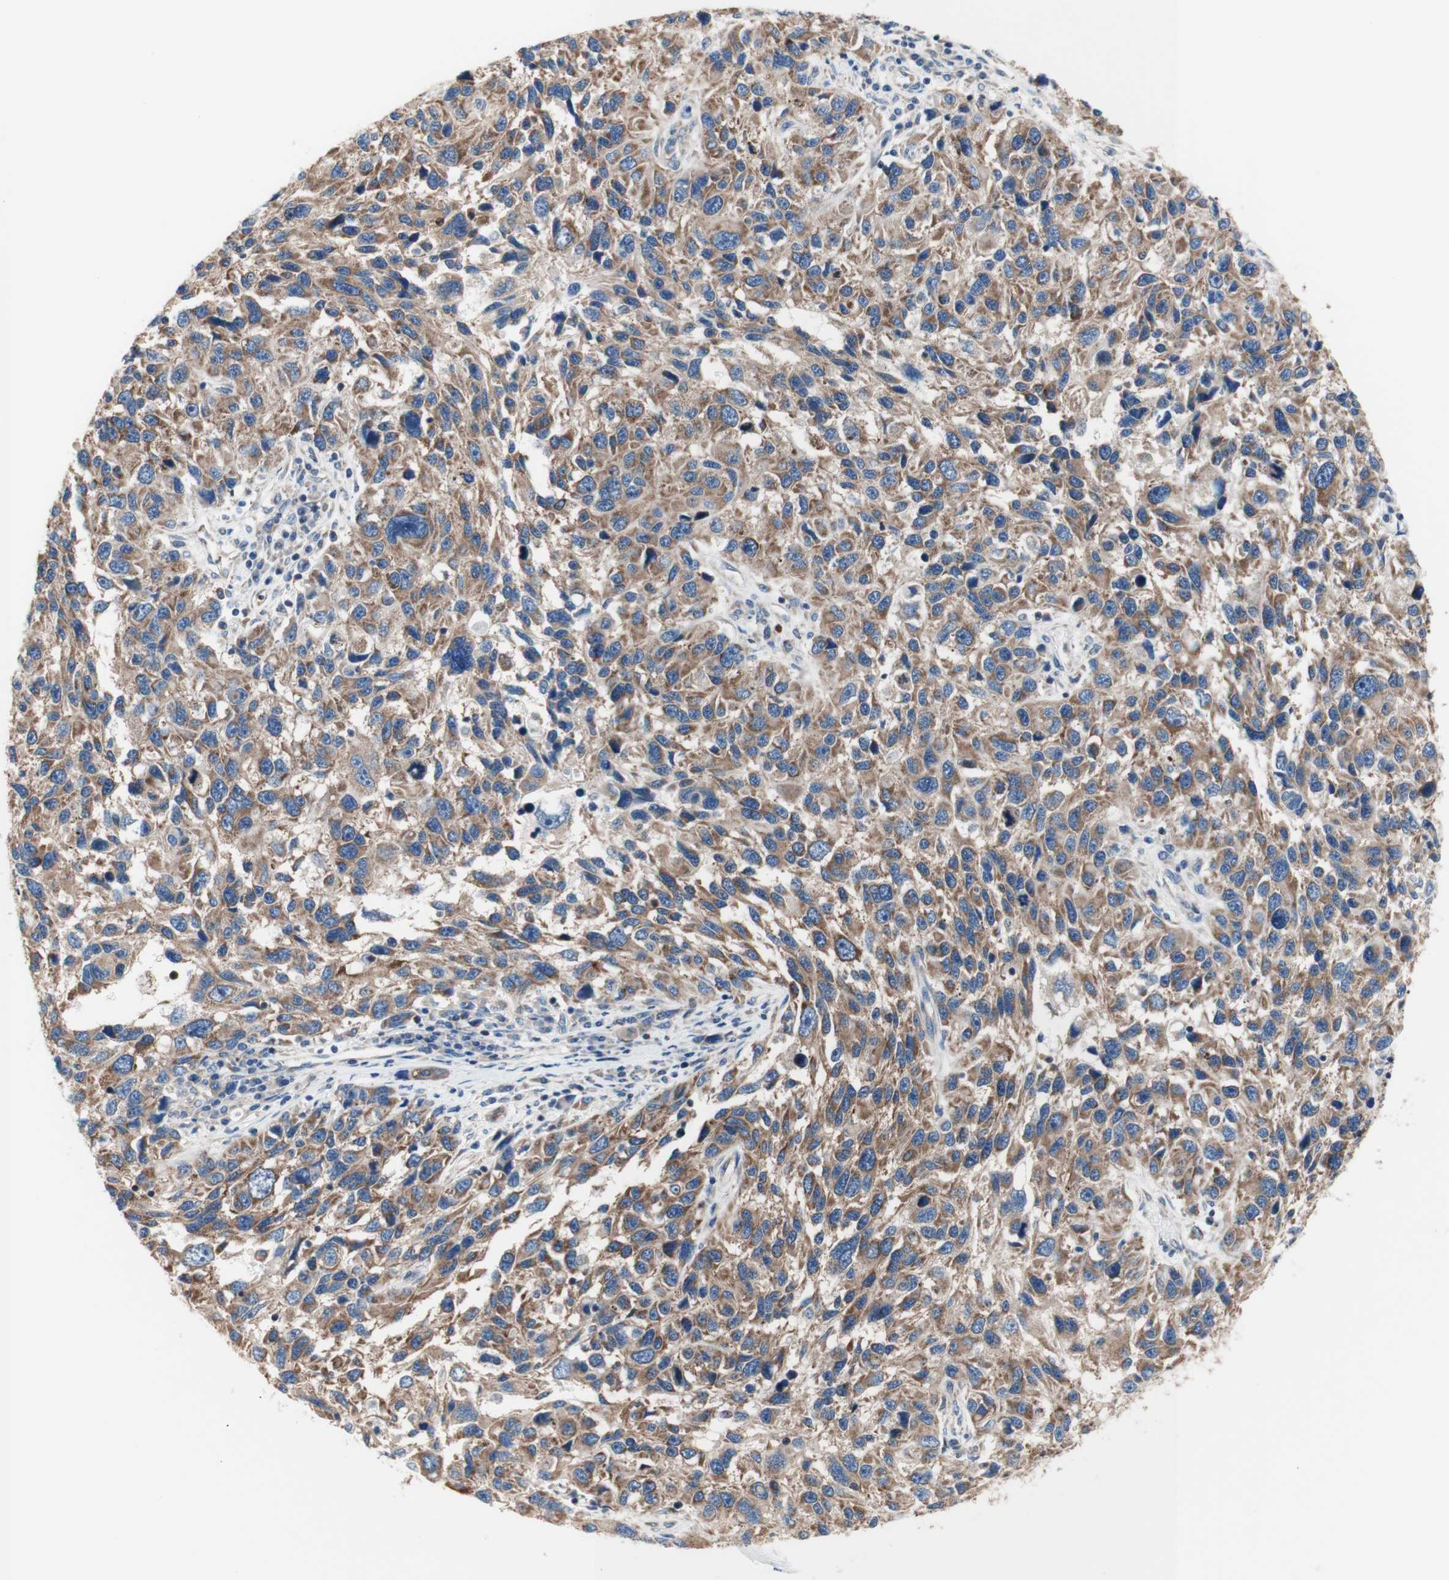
{"staining": {"intensity": "strong", "quantity": ">75%", "location": "cytoplasmic/membranous"}, "tissue": "melanoma", "cell_type": "Tumor cells", "image_type": "cancer", "snomed": [{"axis": "morphology", "description": "Malignant melanoma, NOS"}, {"axis": "topography", "description": "Skin"}], "caption": "Protein expression analysis of melanoma reveals strong cytoplasmic/membranous positivity in approximately >75% of tumor cells. The staining was performed using DAB to visualize the protein expression in brown, while the nuclei were stained in blue with hematoxylin (Magnification: 20x).", "gene": "FMR1", "patient": {"sex": "male", "age": 53}}